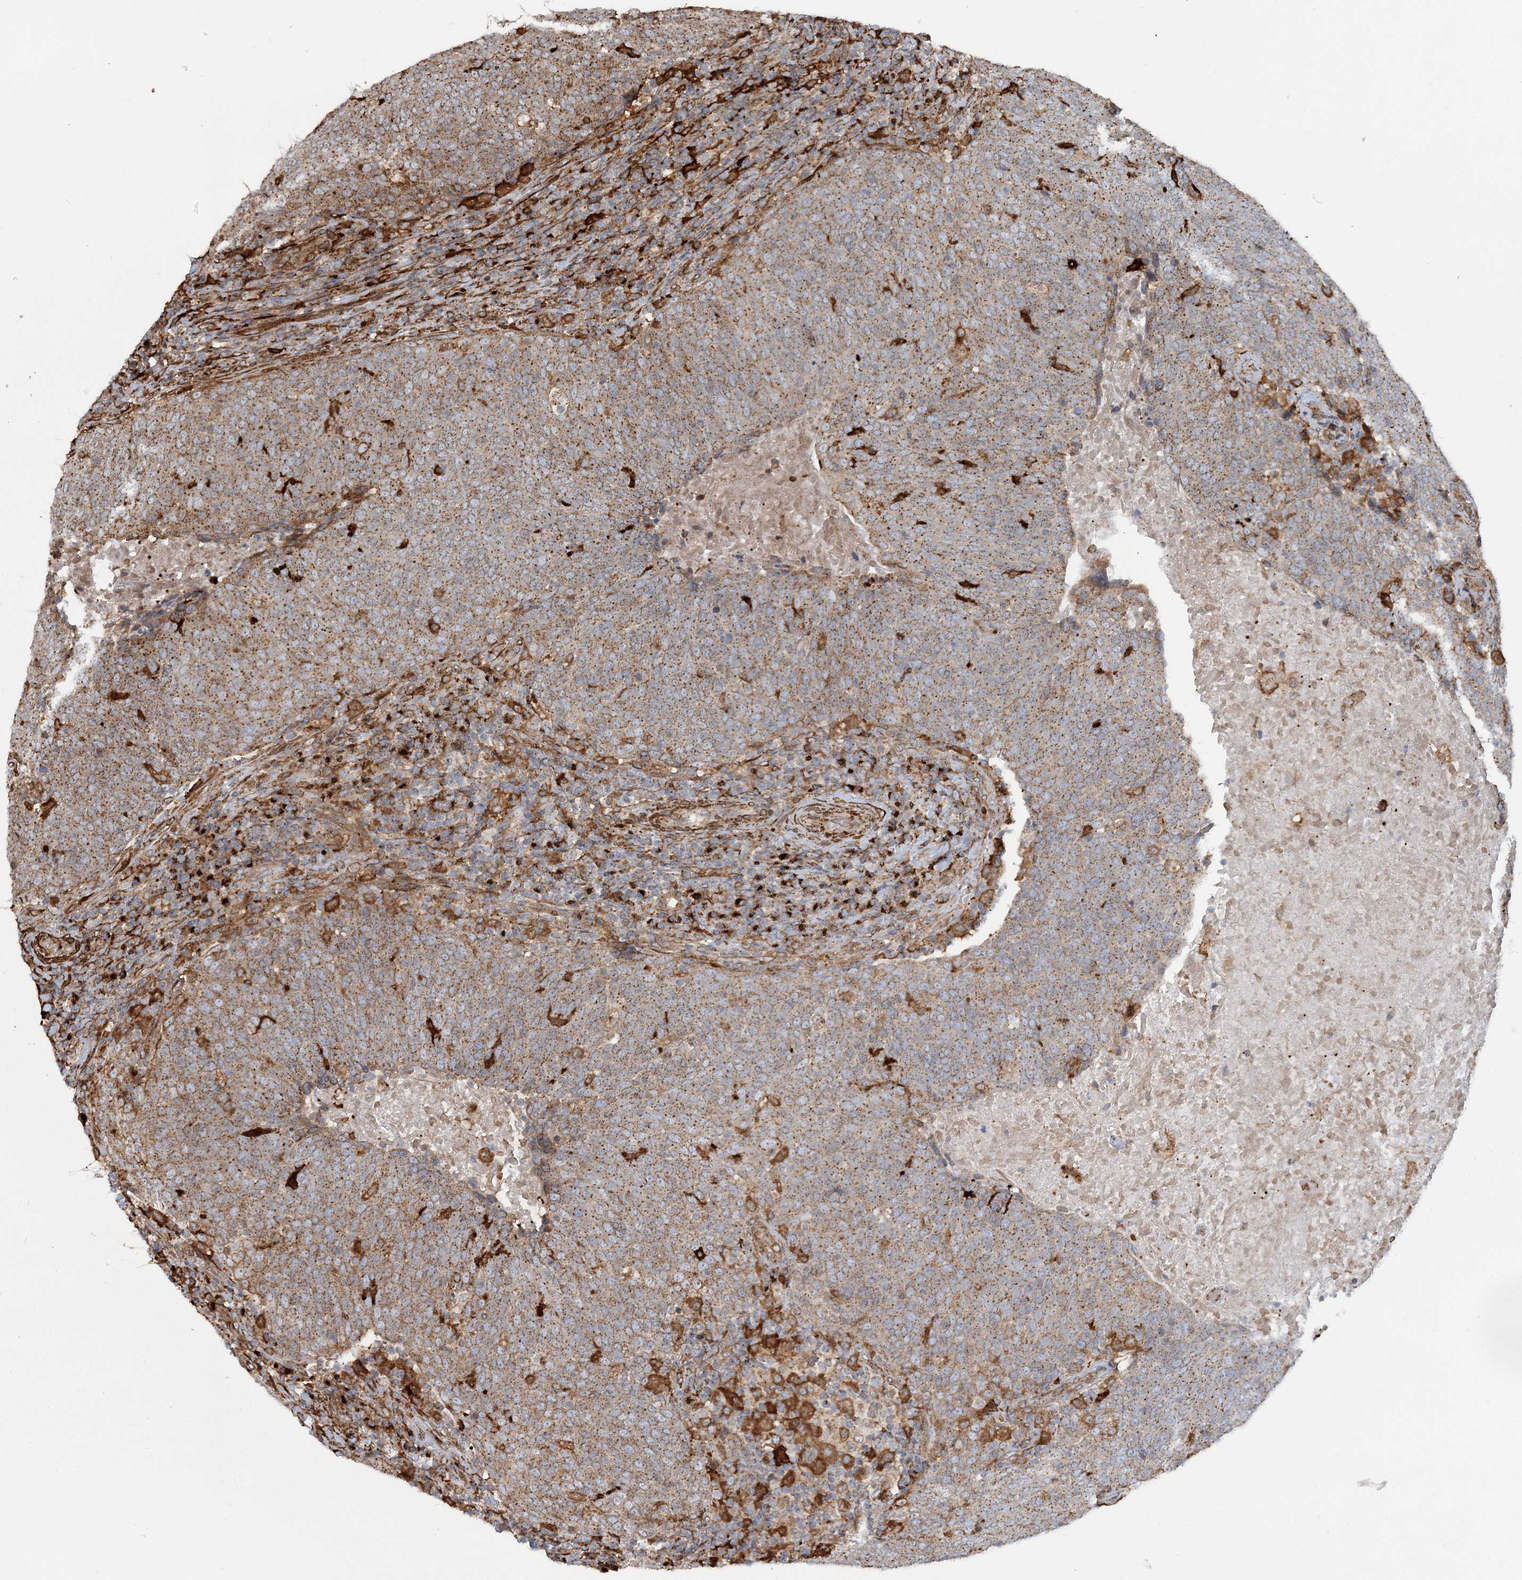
{"staining": {"intensity": "moderate", "quantity": ">75%", "location": "cytoplasmic/membranous"}, "tissue": "head and neck cancer", "cell_type": "Tumor cells", "image_type": "cancer", "snomed": [{"axis": "morphology", "description": "Squamous cell carcinoma, NOS"}, {"axis": "morphology", "description": "Squamous cell carcinoma, metastatic, NOS"}, {"axis": "topography", "description": "Lymph node"}, {"axis": "topography", "description": "Head-Neck"}], "caption": "Tumor cells demonstrate medium levels of moderate cytoplasmic/membranous positivity in approximately >75% of cells in human squamous cell carcinoma (head and neck).", "gene": "TRAF3IP2", "patient": {"sex": "male", "age": 62}}